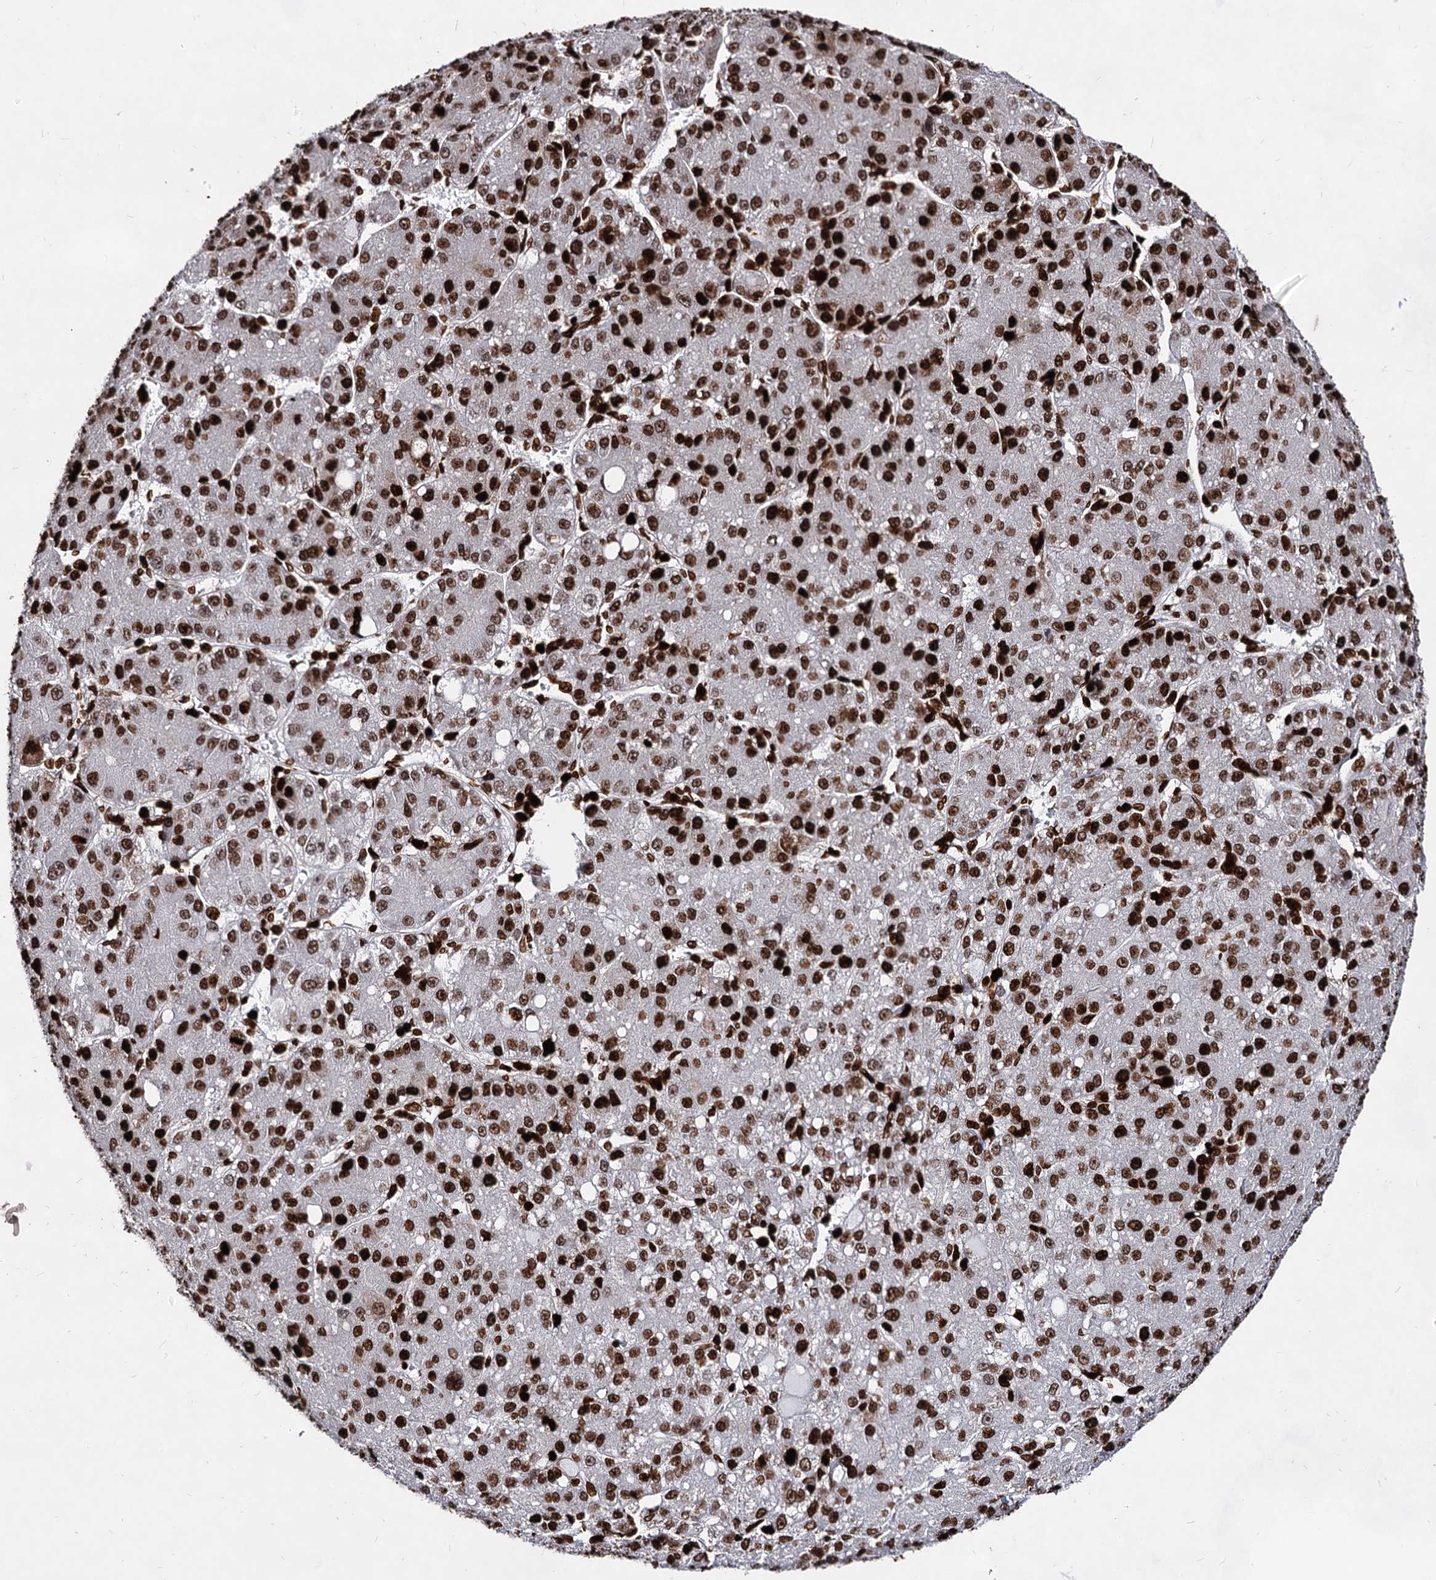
{"staining": {"intensity": "strong", "quantity": ">75%", "location": "nuclear"}, "tissue": "liver cancer", "cell_type": "Tumor cells", "image_type": "cancer", "snomed": [{"axis": "morphology", "description": "Carcinoma, Hepatocellular, NOS"}, {"axis": "topography", "description": "Liver"}], "caption": "Protein analysis of liver cancer tissue reveals strong nuclear expression in approximately >75% of tumor cells.", "gene": "HMGB2", "patient": {"sex": "male", "age": 67}}